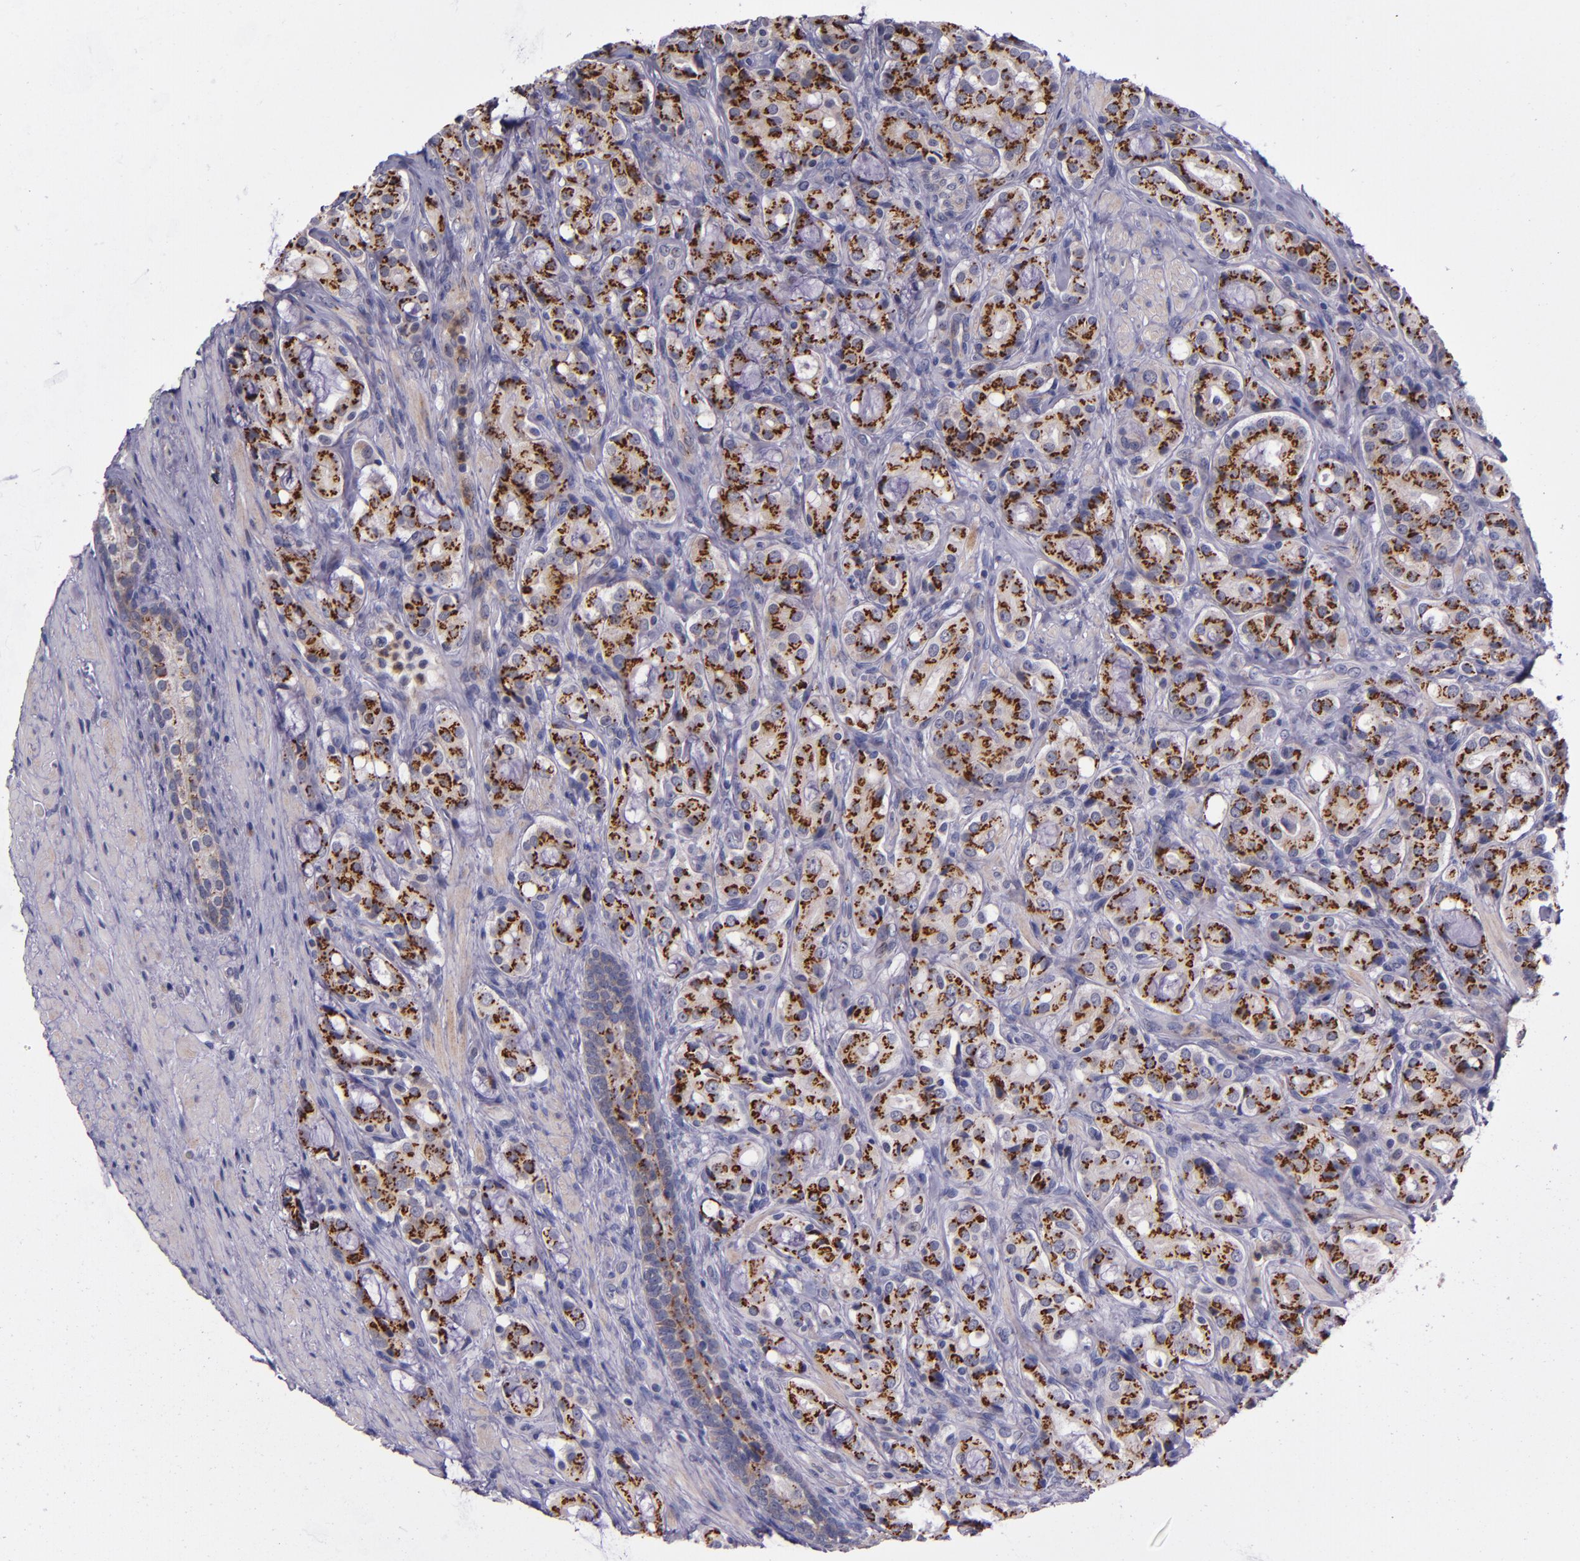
{"staining": {"intensity": "strong", "quantity": ">75%", "location": "cytoplasmic/membranous"}, "tissue": "prostate cancer", "cell_type": "Tumor cells", "image_type": "cancer", "snomed": [{"axis": "morphology", "description": "Adenocarcinoma, High grade"}, {"axis": "topography", "description": "Prostate"}], "caption": "Immunohistochemistry (IHC) of prostate high-grade adenocarcinoma exhibits high levels of strong cytoplasmic/membranous expression in approximately >75% of tumor cells.", "gene": "RAB41", "patient": {"sex": "male", "age": 72}}